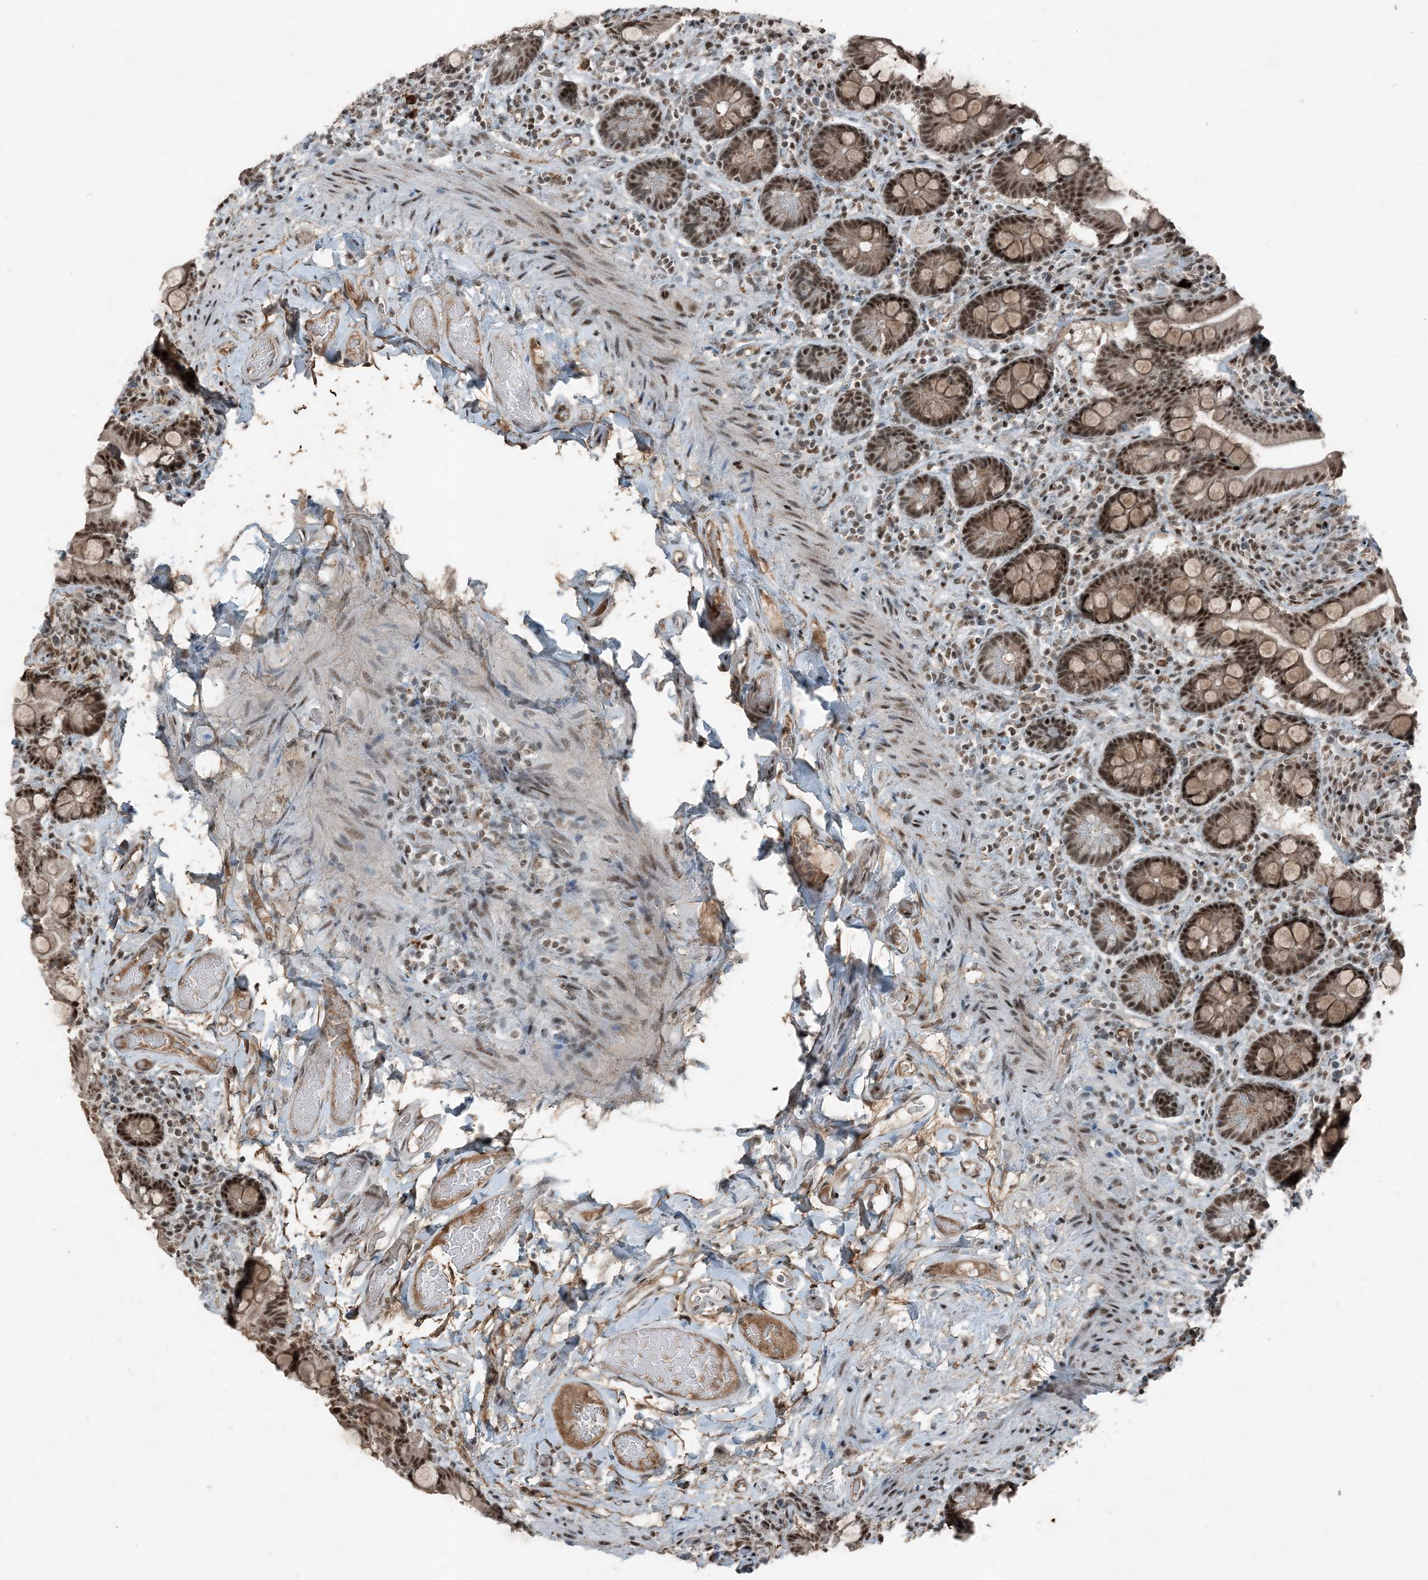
{"staining": {"intensity": "moderate", "quantity": ">75%", "location": "cytoplasmic/membranous,nuclear"}, "tissue": "small intestine", "cell_type": "Glandular cells", "image_type": "normal", "snomed": [{"axis": "morphology", "description": "Normal tissue, NOS"}, {"axis": "topography", "description": "Small intestine"}], "caption": "An immunohistochemistry (IHC) photomicrograph of unremarkable tissue is shown. Protein staining in brown labels moderate cytoplasmic/membranous,nuclear positivity in small intestine within glandular cells.", "gene": "TADA2B", "patient": {"sex": "female", "age": 64}}